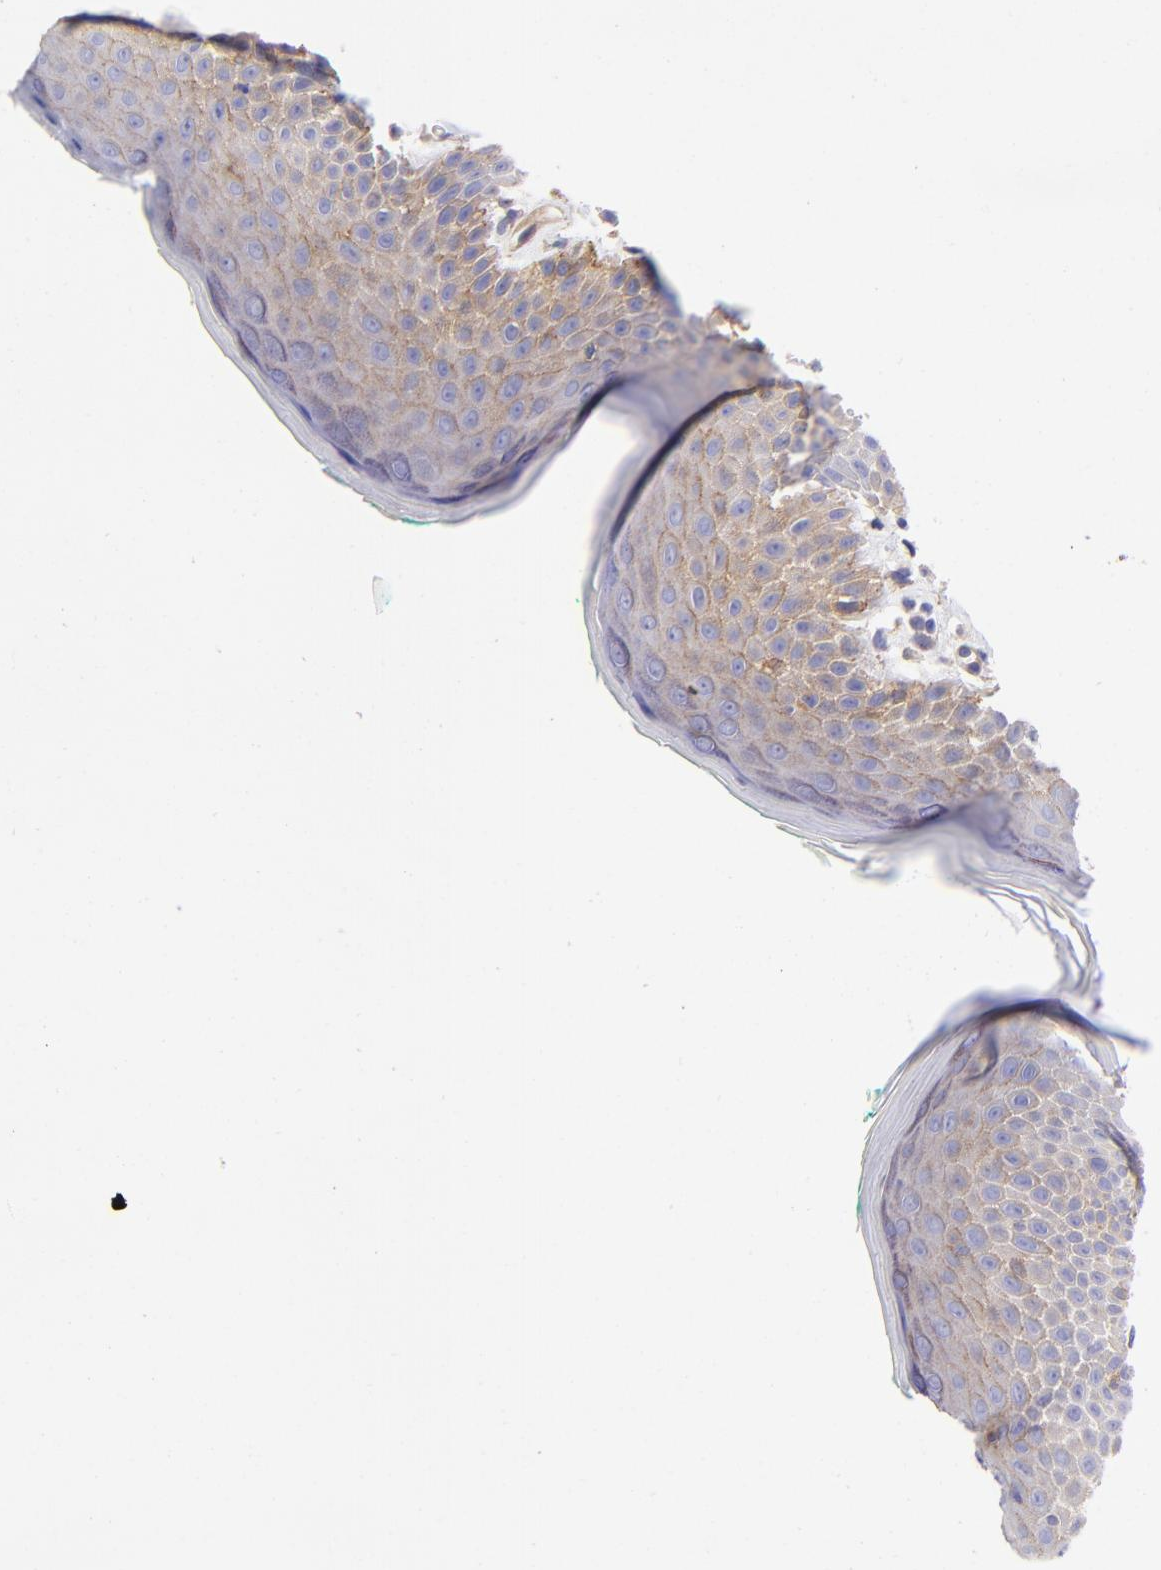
{"staining": {"intensity": "moderate", "quantity": "25%-75%", "location": "cytoplasmic/membranous"}, "tissue": "skin", "cell_type": "Epidermal cells", "image_type": "normal", "snomed": [{"axis": "morphology", "description": "Normal tissue, NOS"}, {"axis": "topography", "description": "Anal"}], "caption": "An immunohistochemistry histopathology image of normal tissue is shown. Protein staining in brown highlights moderate cytoplasmic/membranous positivity in skin within epidermal cells. The protein of interest is stained brown, and the nuclei are stained in blue (DAB IHC with brightfield microscopy, high magnification).", "gene": "PPFIBP1", "patient": {"sex": "male", "age": 74}}